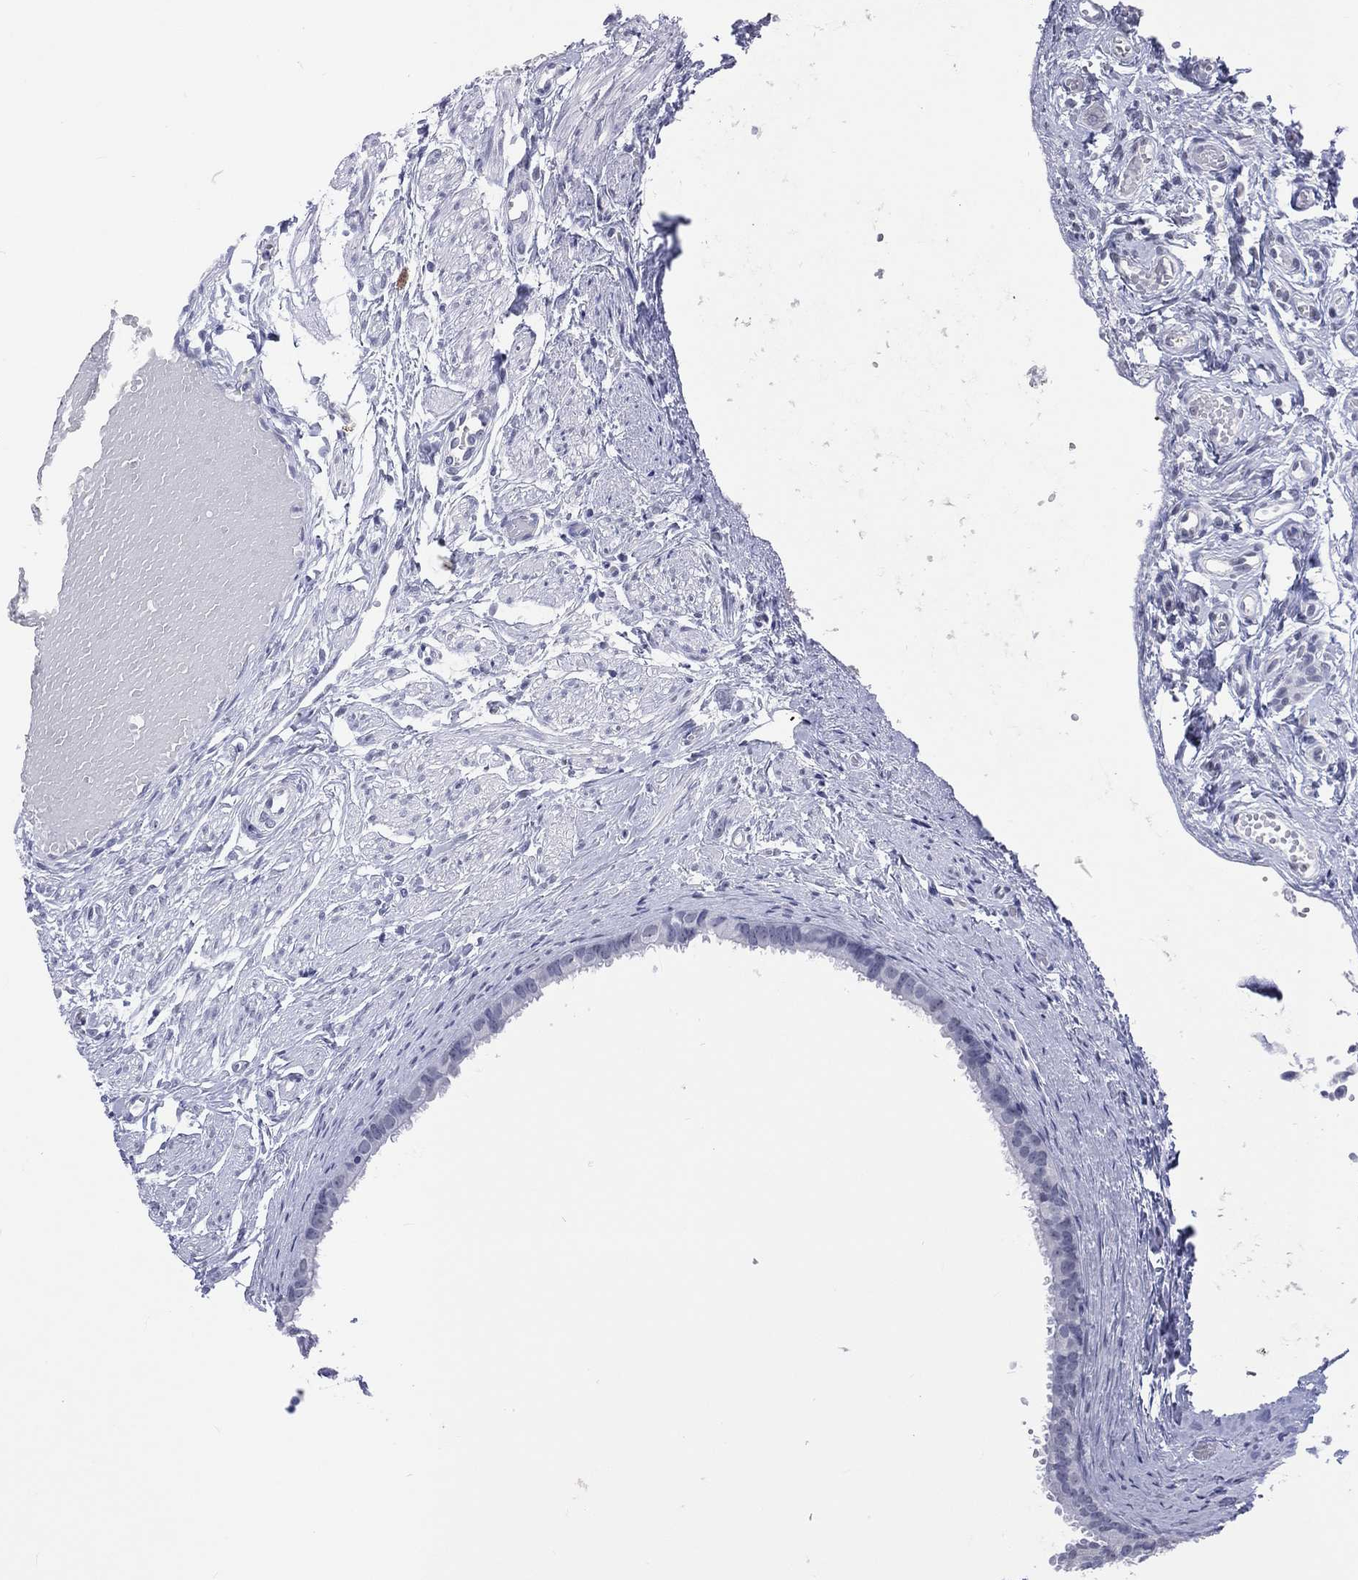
{"staining": {"intensity": "negative", "quantity": "none", "location": "none"}, "tissue": "fallopian tube", "cell_type": "Glandular cells", "image_type": "normal", "snomed": [{"axis": "morphology", "description": "Normal tissue, NOS"}, {"axis": "topography", "description": "Fallopian tube"}, {"axis": "topography", "description": "Ovary"}], "caption": "DAB immunohistochemical staining of benign fallopian tube demonstrates no significant staining in glandular cells. The staining was performed using DAB (3,3'-diaminobenzidine) to visualize the protein expression in brown, while the nuclei were stained in blue with hematoxylin (Magnification: 20x).", "gene": "SSX1", "patient": {"sex": "female", "age": 49}}